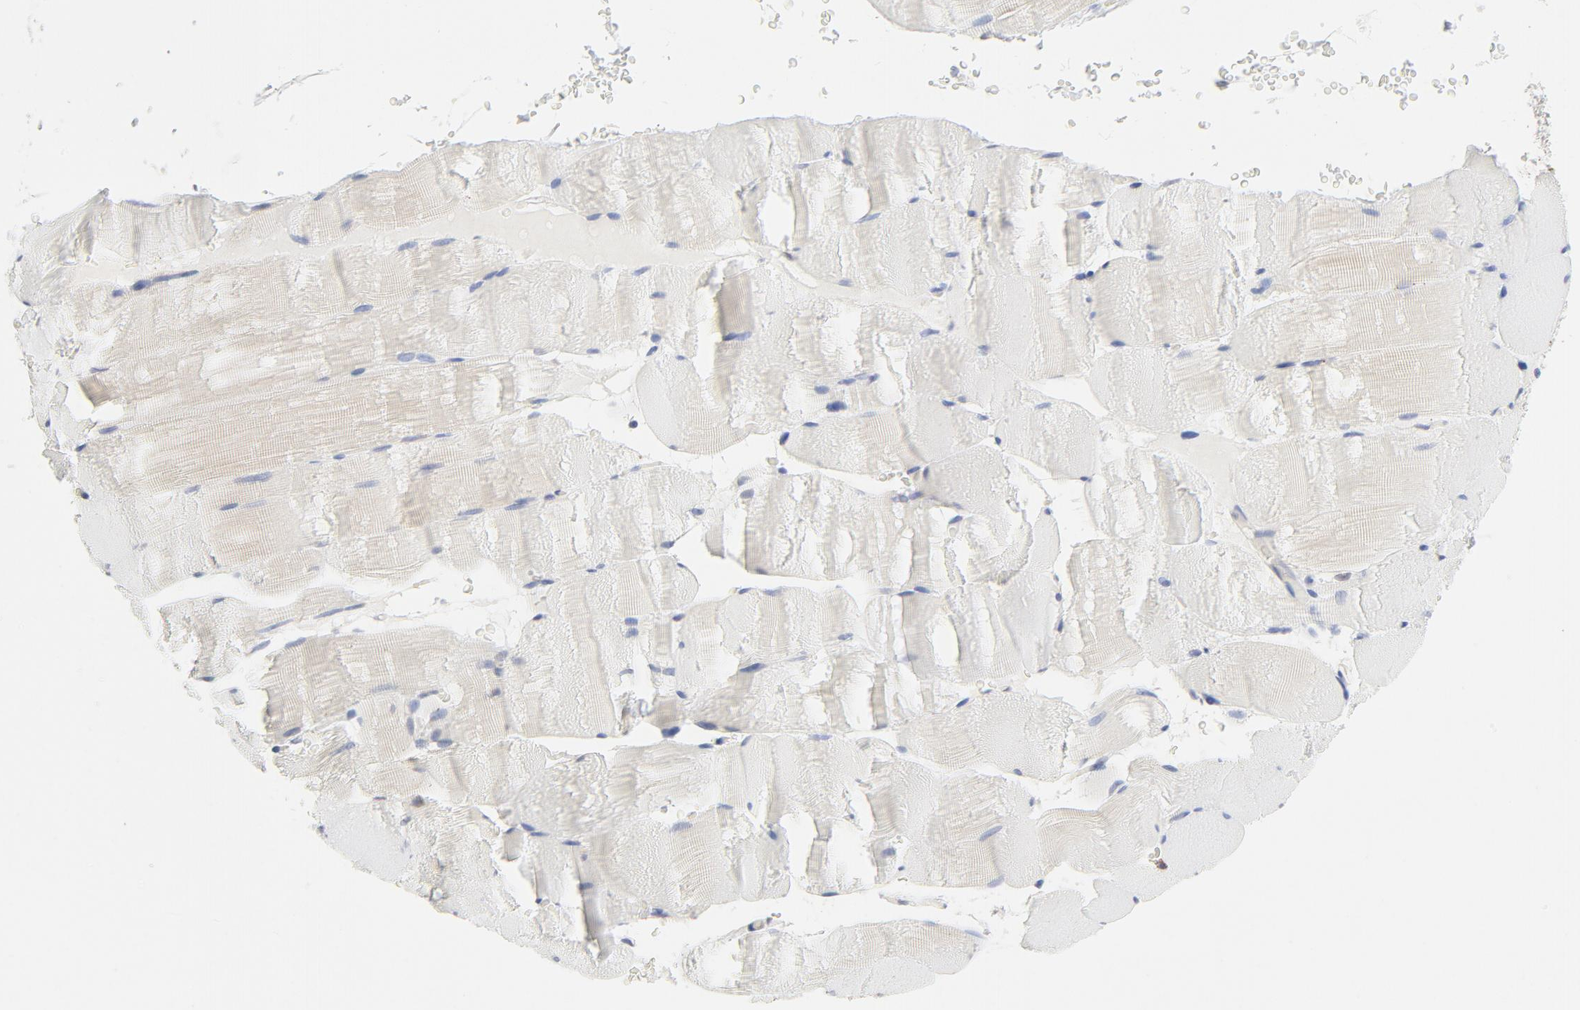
{"staining": {"intensity": "negative", "quantity": "none", "location": "none"}, "tissue": "skeletal muscle", "cell_type": "Myocytes", "image_type": "normal", "snomed": [{"axis": "morphology", "description": "Normal tissue, NOS"}, {"axis": "topography", "description": "Skeletal muscle"}], "caption": "IHC image of unremarkable skeletal muscle: human skeletal muscle stained with DAB (3,3'-diaminobenzidine) shows no significant protein staining in myocytes.", "gene": "MAGEB17", "patient": {"sex": "male", "age": 62}}